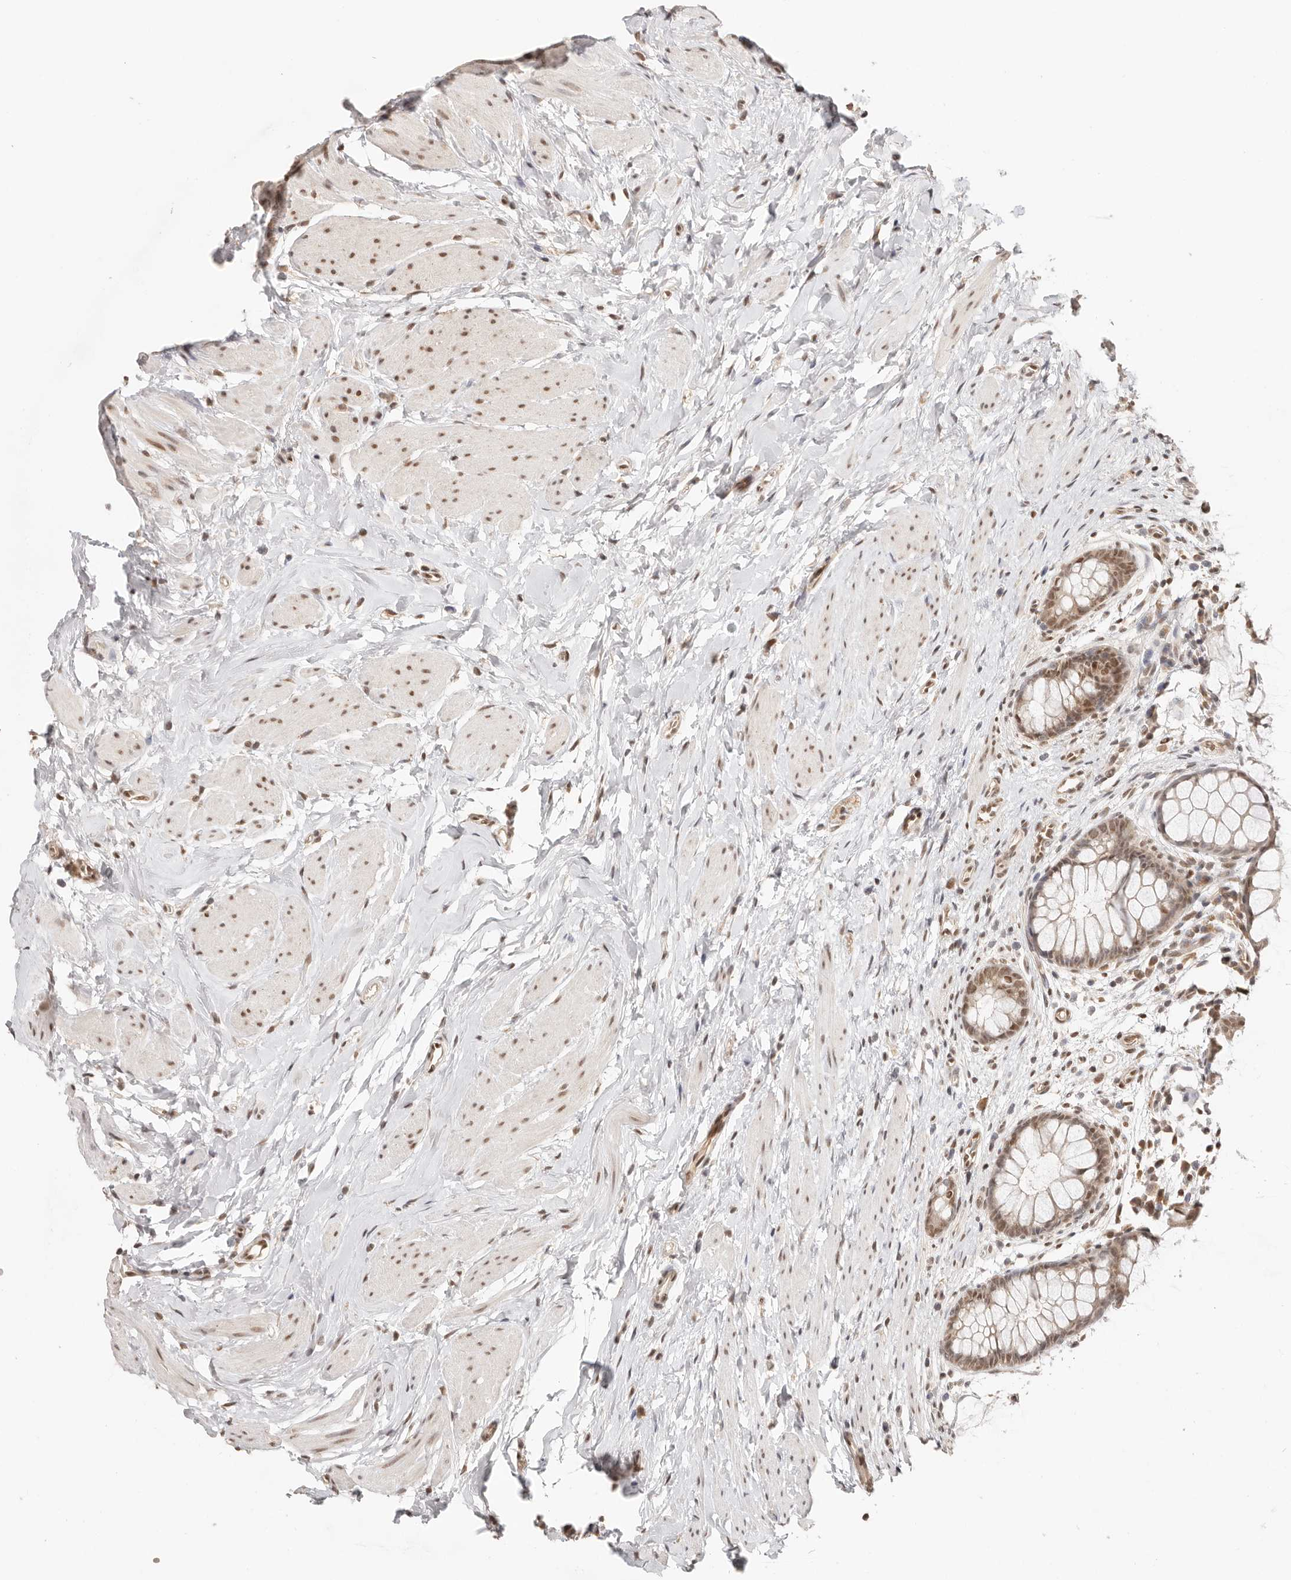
{"staining": {"intensity": "moderate", "quantity": "25%-75%", "location": "cytoplasmic/membranous"}, "tissue": "colon", "cell_type": "Endothelial cells", "image_type": "normal", "snomed": [{"axis": "morphology", "description": "Normal tissue, NOS"}, {"axis": "topography", "description": "Colon"}], "caption": "Endothelial cells demonstrate medium levels of moderate cytoplasmic/membranous positivity in about 25%-75% of cells in normal colon. (Brightfield microscopy of DAB IHC at high magnification).", "gene": "RFC3", "patient": {"sex": "female", "age": 62}}